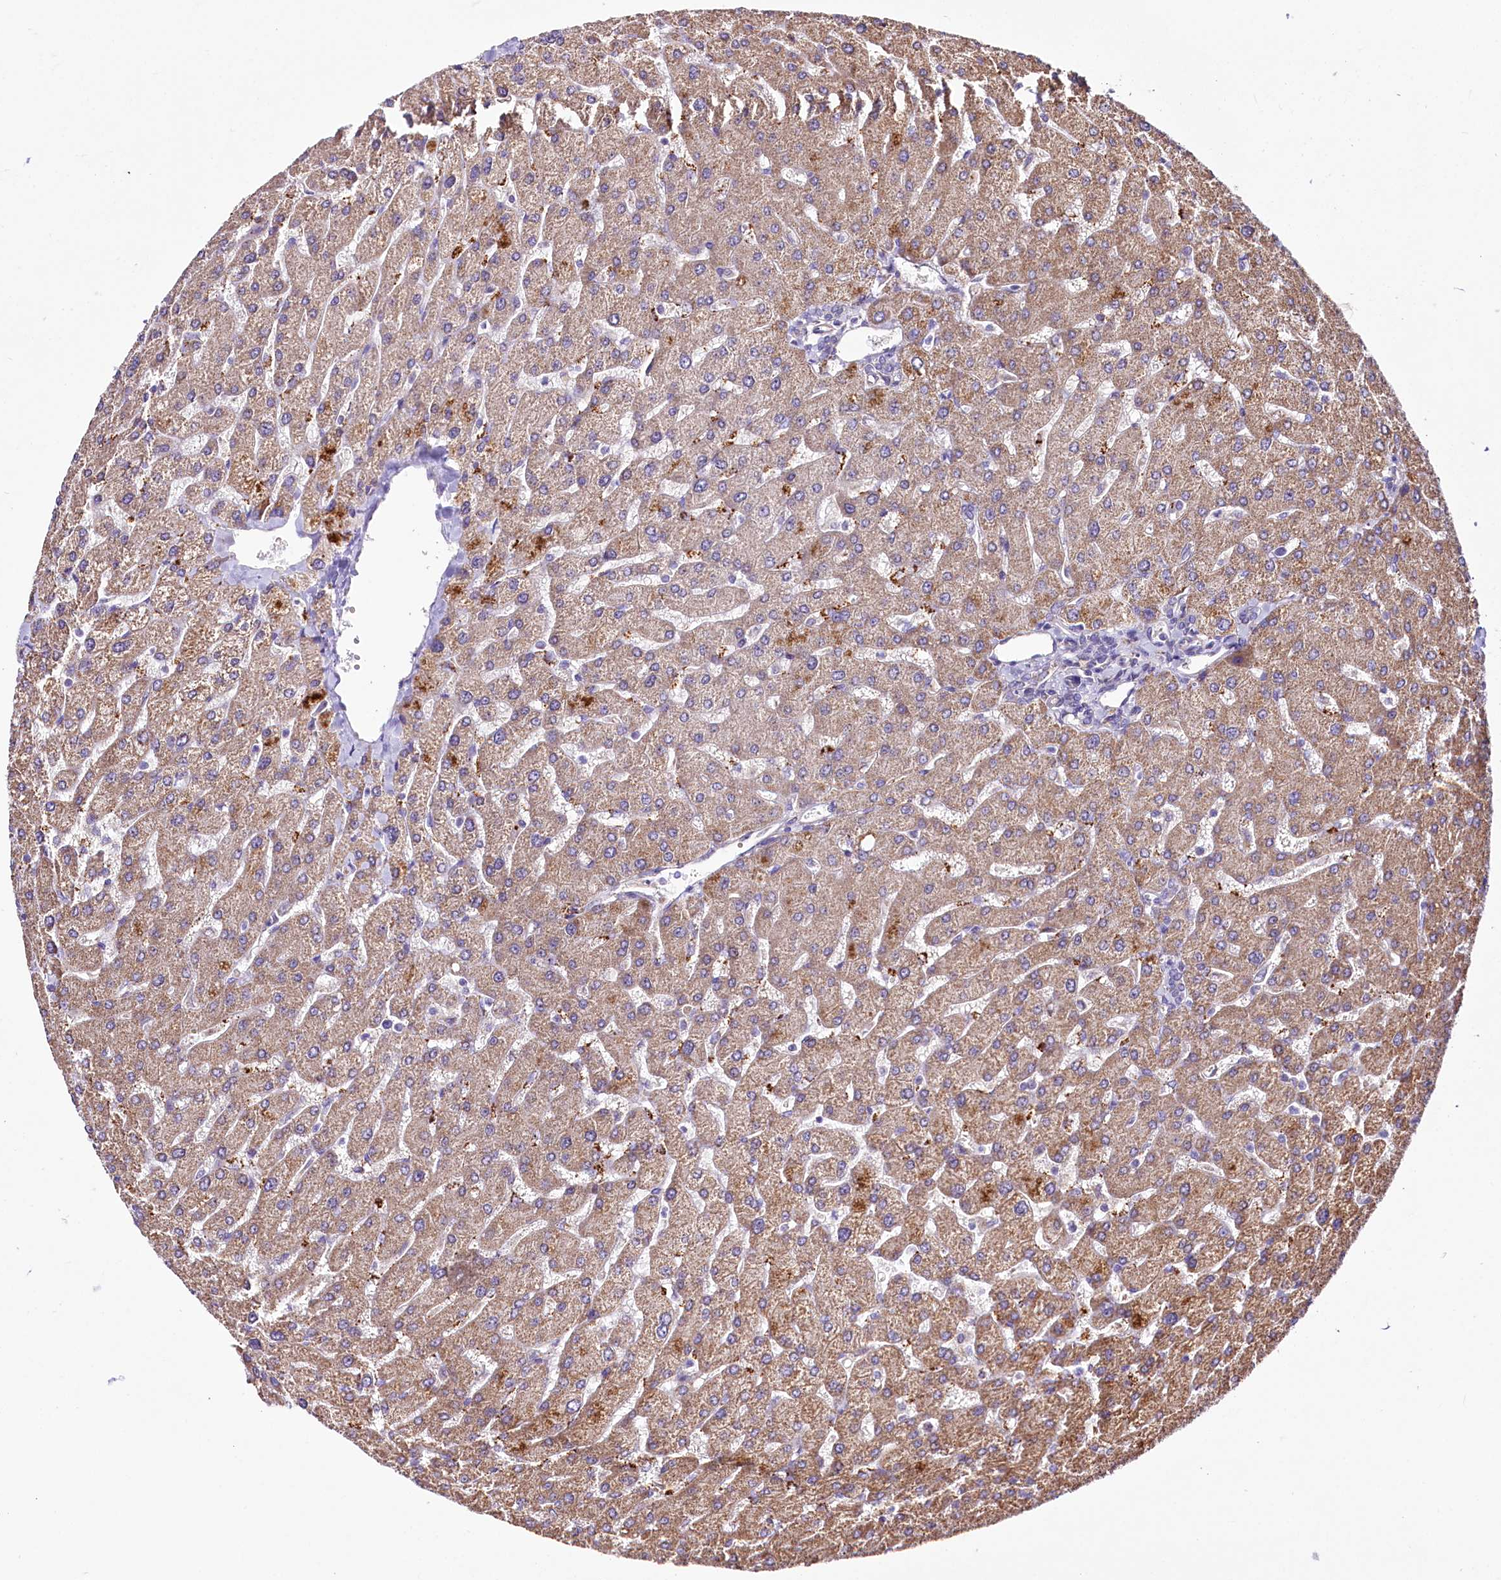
{"staining": {"intensity": "negative", "quantity": "none", "location": "none"}, "tissue": "liver", "cell_type": "Cholangiocytes", "image_type": "normal", "snomed": [{"axis": "morphology", "description": "Normal tissue, NOS"}, {"axis": "topography", "description": "Liver"}], "caption": "A histopathology image of liver stained for a protein displays no brown staining in cholangiocytes. Nuclei are stained in blue.", "gene": "ST7", "patient": {"sex": "male", "age": 55}}